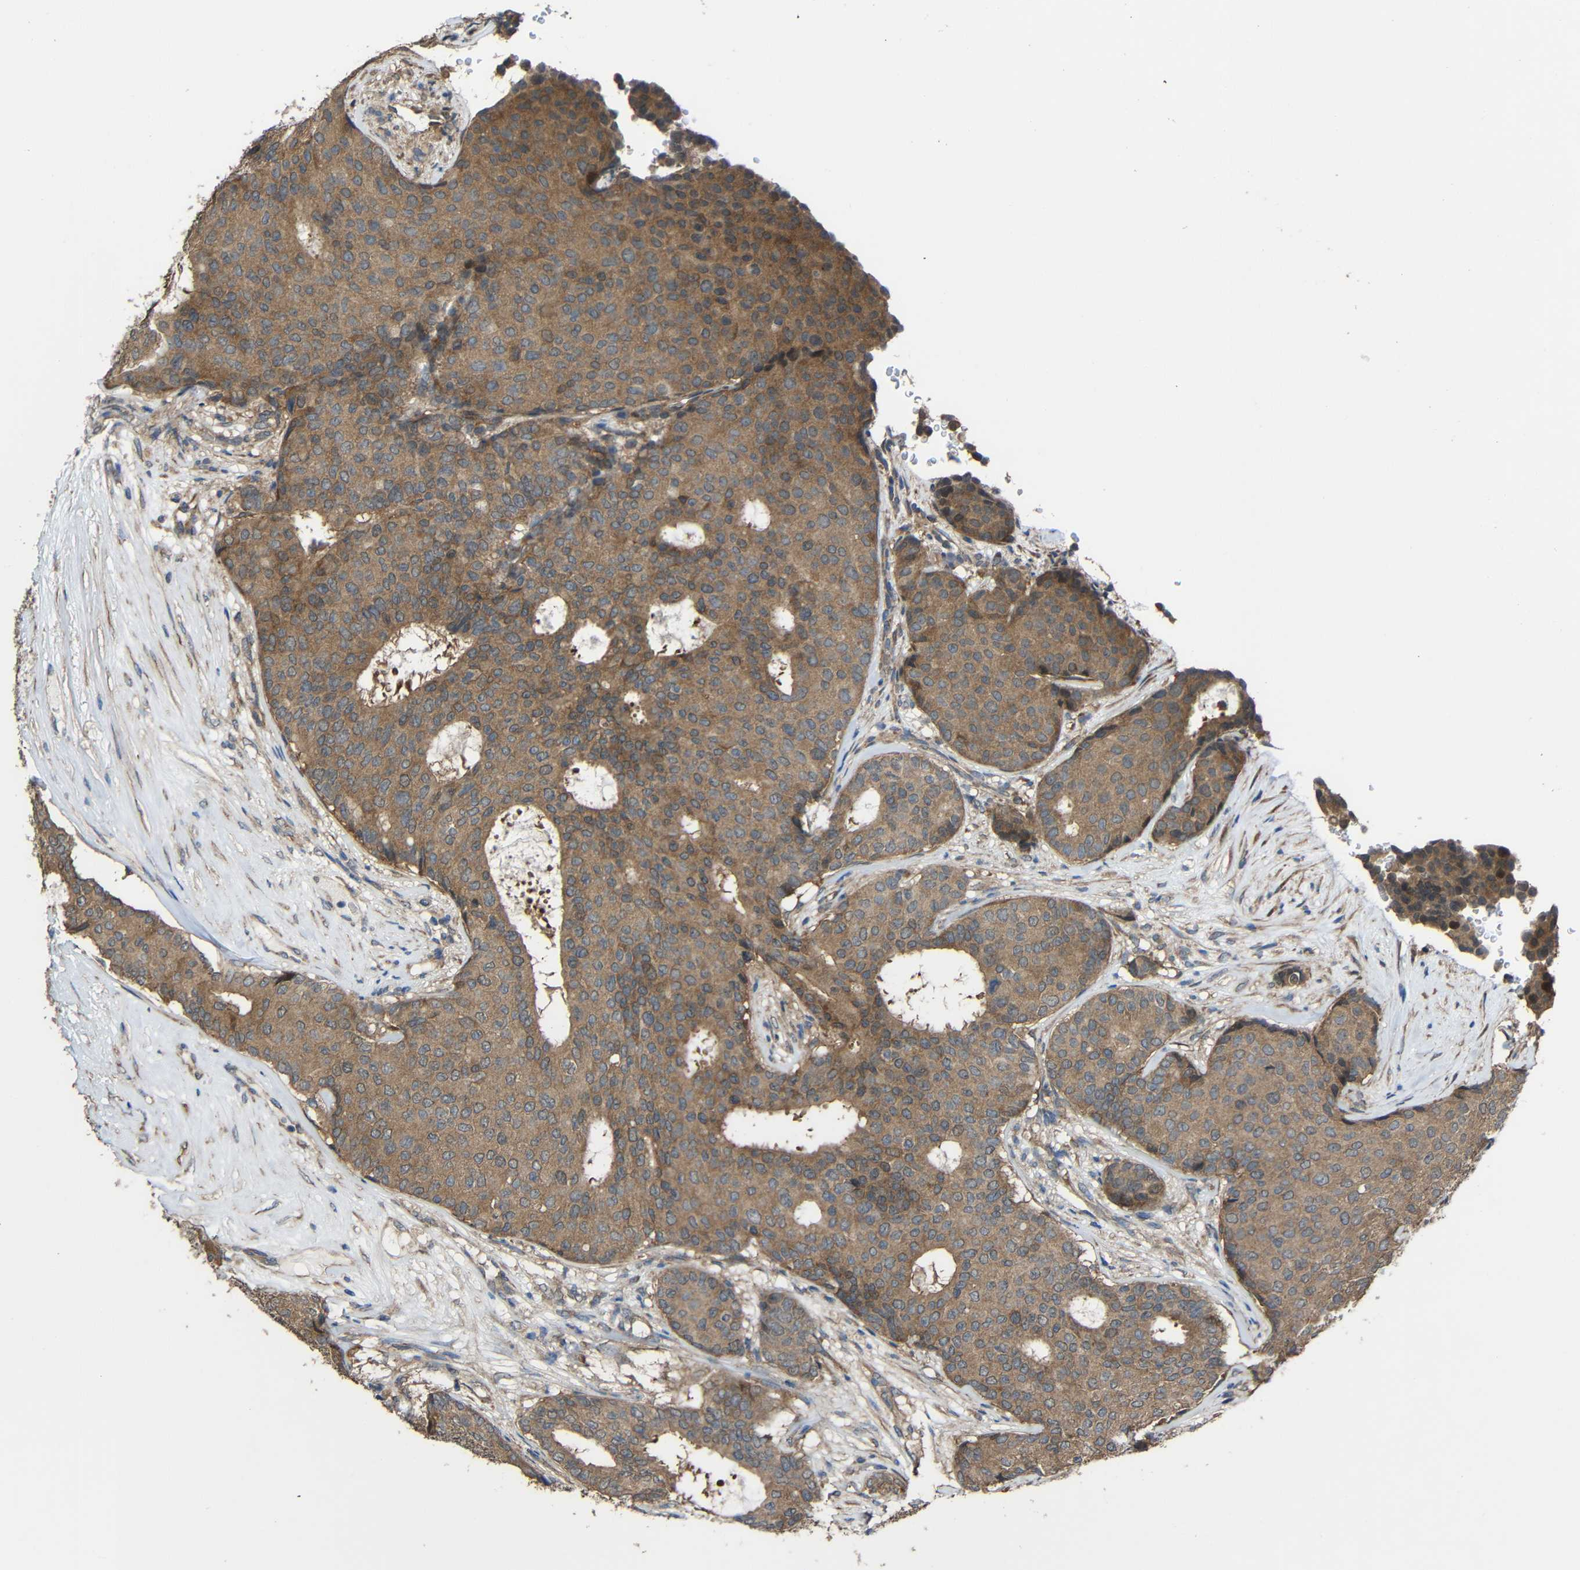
{"staining": {"intensity": "moderate", "quantity": ">75%", "location": "cytoplasmic/membranous"}, "tissue": "breast cancer", "cell_type": "Tumor cells", "image_type": "cancer", "snomed": [{"axis": "morphology", "description": "Duct carcinoma"}, {"axis": "topography", "description": "Breast"}], "caption": "A brown stain labels moderate cytoplasmic/membranous staining of a protein in human breast cancer tumor cells. (Brightfield microscopy of DAB IHC at high magnification).", "gene": "CHST9", "patient": {"sex": "female", "age": 75}}